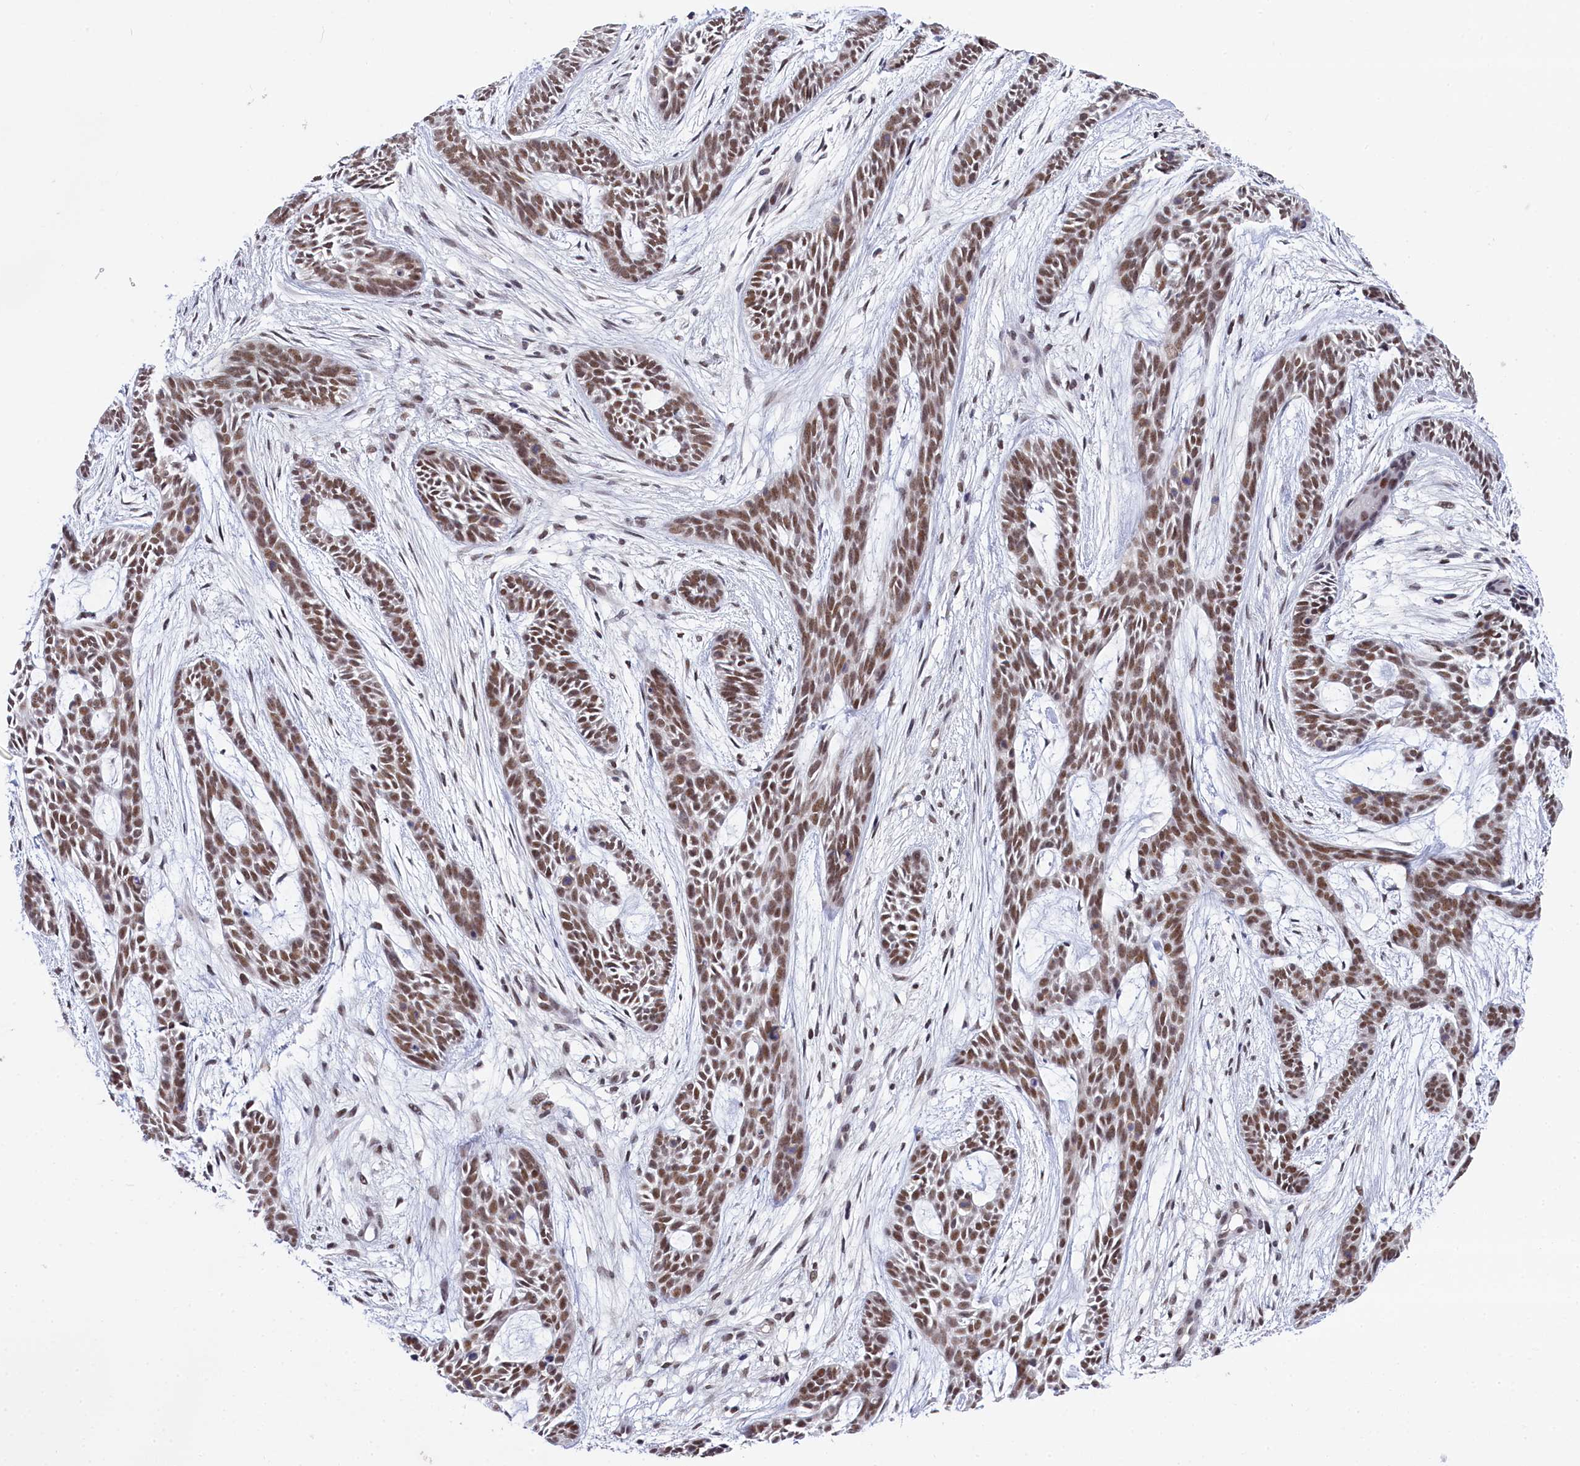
{"staining": {"intensity": "moderate", "quantity": ">75%", "location": "nuclear"}, "tissue": "skin cancer", "cell_type": "Tumor cells", "image_type": "cancer", "snomed": [{"axis": "morphology", "description": "Basal cell carcinoma"}, {"axis": "topography", "description": "Skin"}], "caption": "DAB (3,3'-diaminobenzidine) immunohistochemical staining of human skin cancer (basal cell carcinoma) shows moderate nuclear protein positivity in approximately >75% of tumor cells.", "gene": "PPHLN1", "patient": {"sex": "male", "age": 89}}